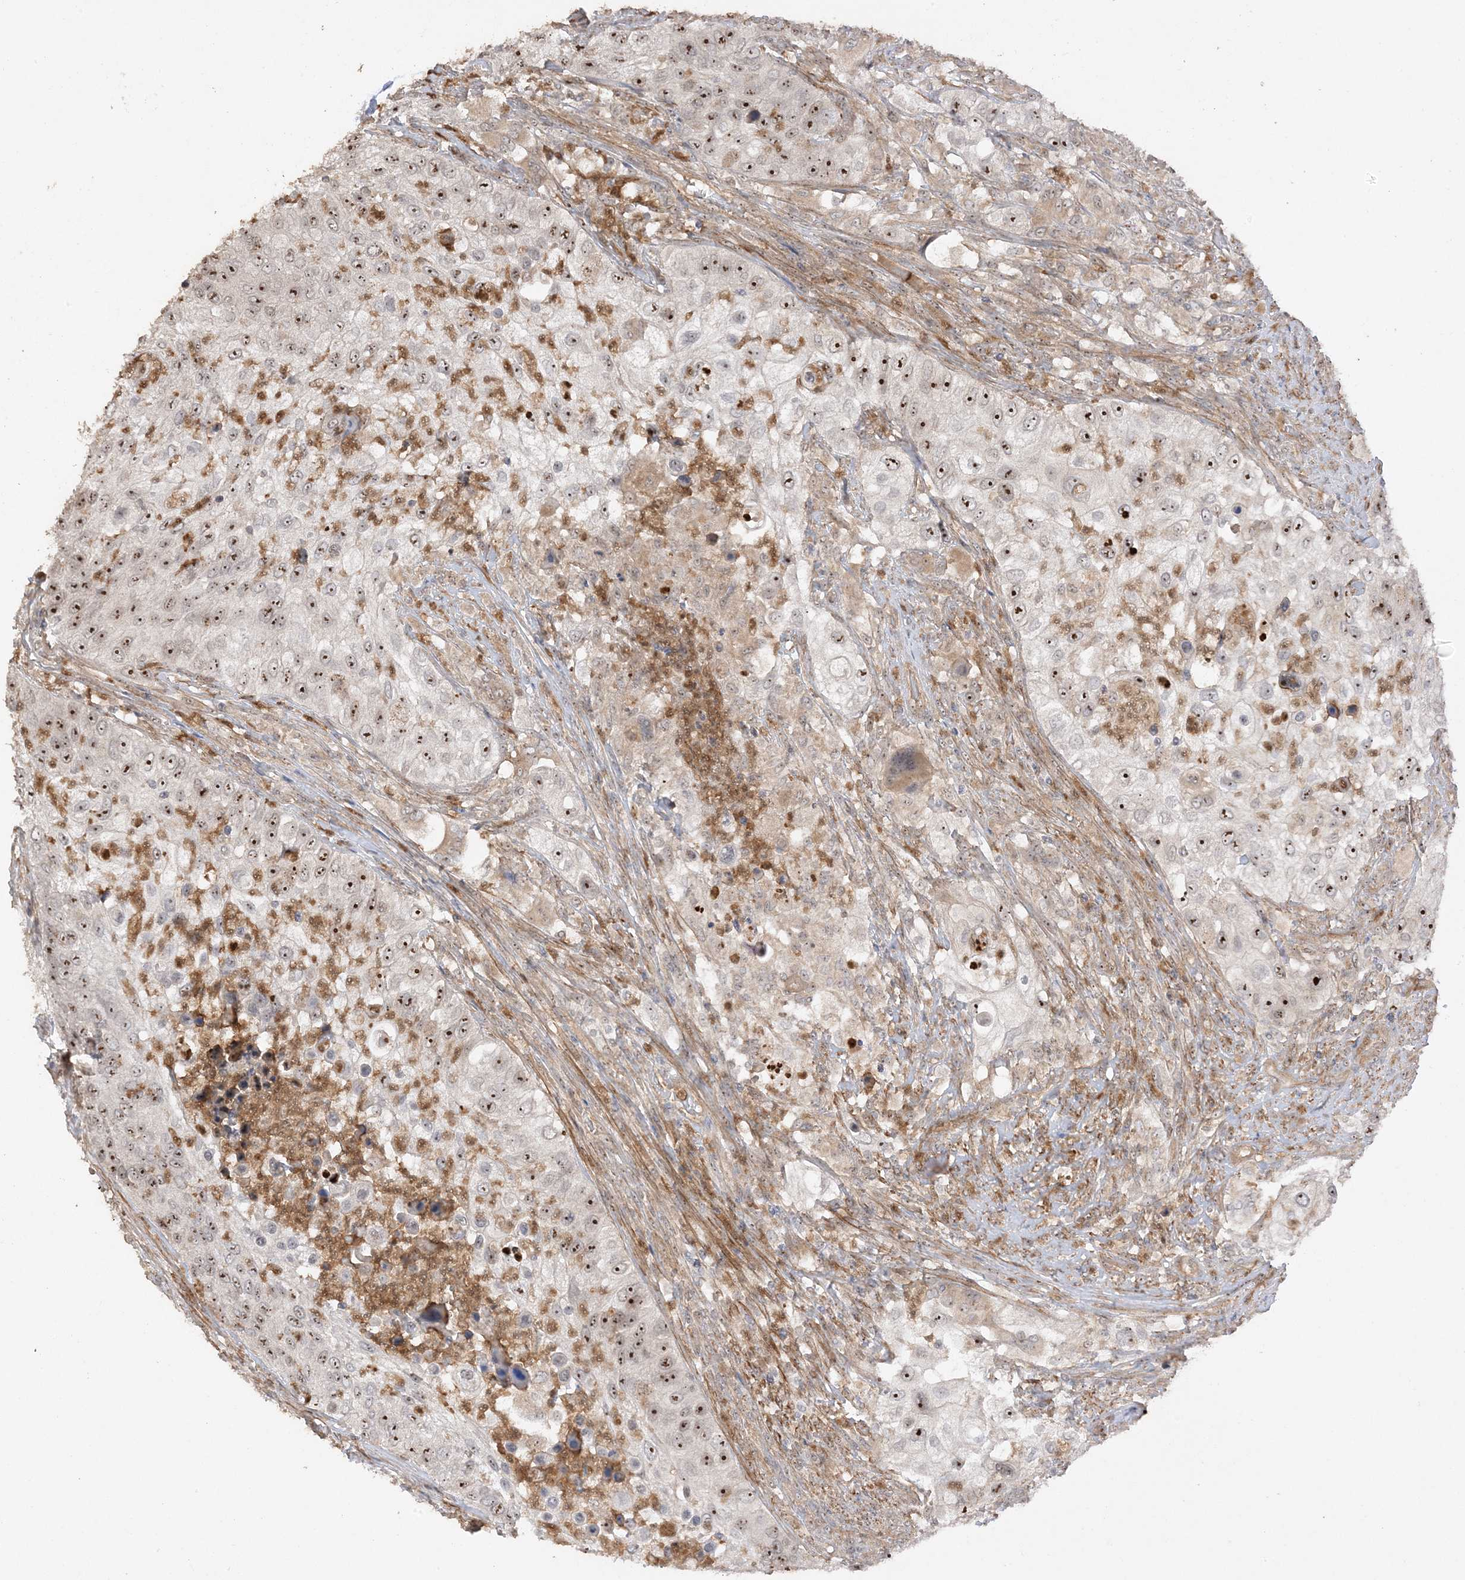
{"staining": {"intensity": "strong", "quantity": "25%-75%", "location": "nuclear"}, "tissue": "urothelial cancer", "cell_type": "Tumor cells", "image_type": "cancer", "snomed": [{"axis": "morphology", "description": "Urothelial carcinoma, High grade"}, {"axis": "topography", "description": "Urinary bladder"}], "caption": "IHC (DAB) staining of urothelial carcinoma (high-grade) shows strong nuclear protein staining in about 25%-75% of tumor cells. (IHC, brightfield microscopy, high magnification).", "gene": "DDX18", "patient": {"sex": "female", "age": 60}}